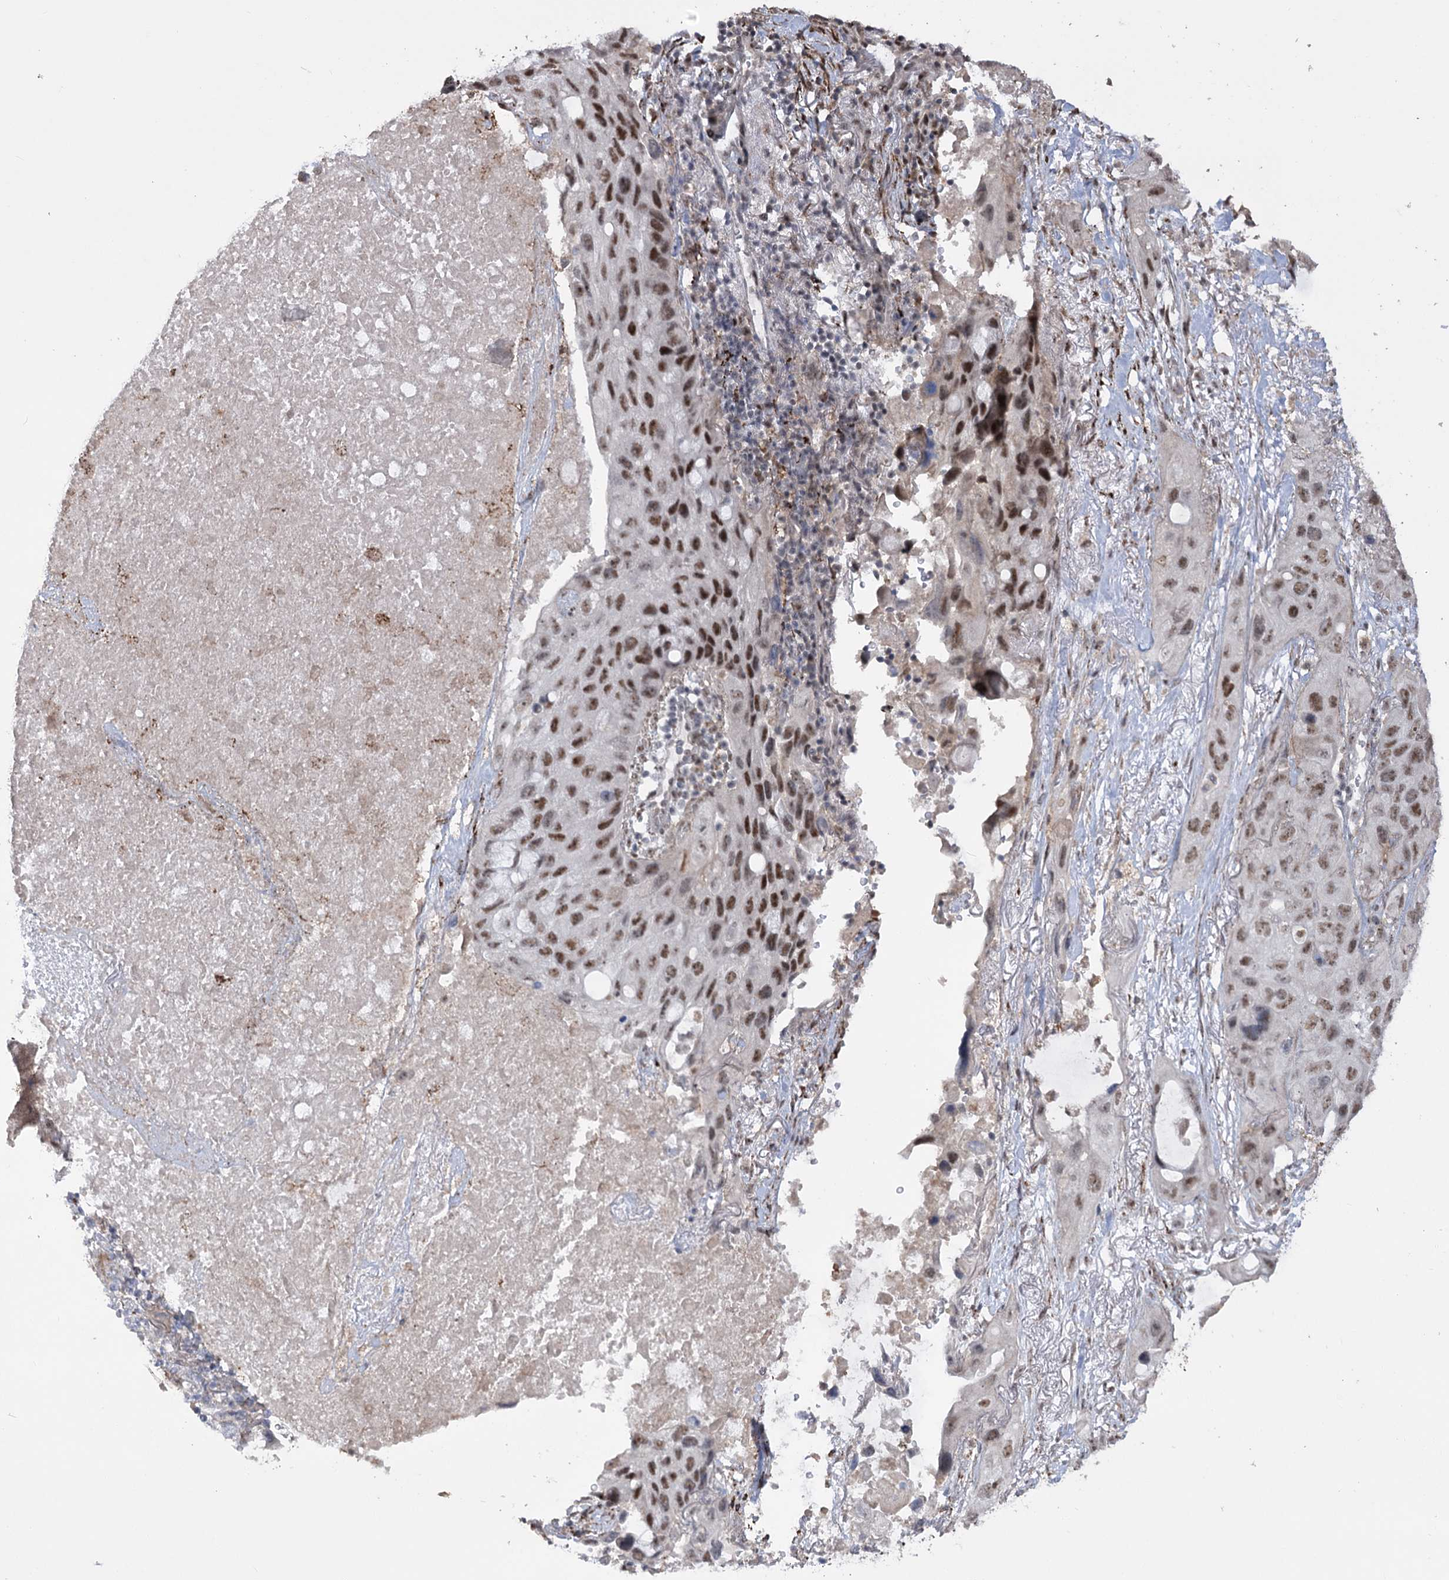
{"staining": {"intensity": "moderate", "quantity": ">75%", "location": "nuclear"}, "tissue": "lung cancer", "cell_type": "Tumor cells", "image_type": "cancer", "snomed": [{"axis": "morphology", "description": "Squamous cell carcinoma, NOS"}, {"axis": "topography", "description": "Lung"}], "caption": "Moderate nuclear protein staining is present in about >75% of tumor cells in squamous cell carcinoma (lung).", "gene": "ZSCAN23", "patient": {"sex": "female", "age": 73}}